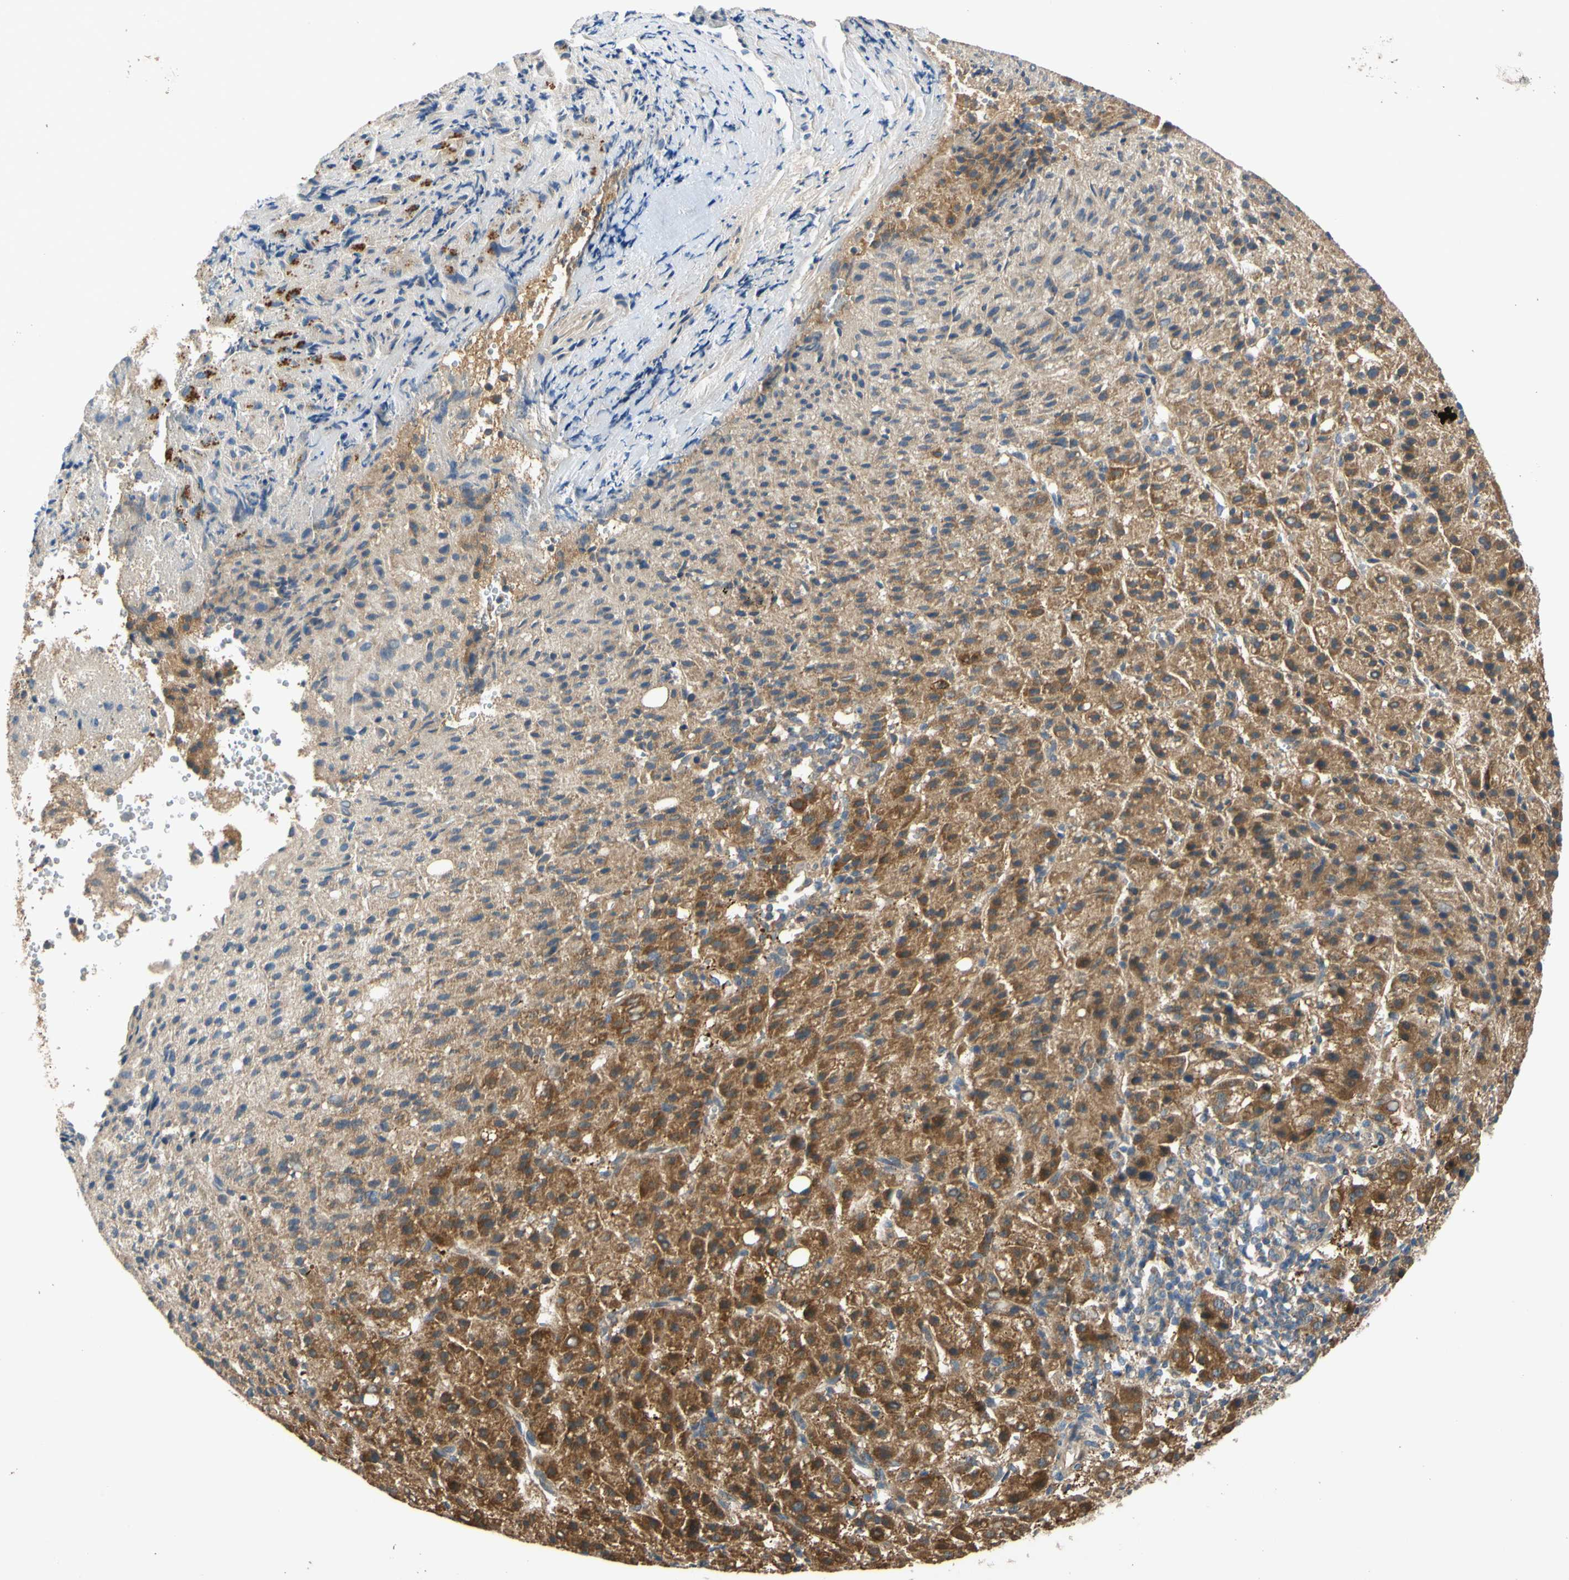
{"staining": {"intensity": "moderate", "quantity": ">75%", "location": "cytoplasmic/membranous"}, "tissue": "liver cancer", "cell_type": "Tumor cells", "image_type": "cancer", "snomed": [{"axis": "morphology", "description": "Carcinoma, Hepatocellular, NOS"}, {"axis": "topography", "description": "Liver"}], "caption": "The photomicrograph shows staining of liver hepatocellular carcinoma, revealing moderate cytoplasmic/membranous protein expression (brown color) within tumor cells.", "gene": "MBTPS2", "patient": {"sex": "female", "age": 58}}